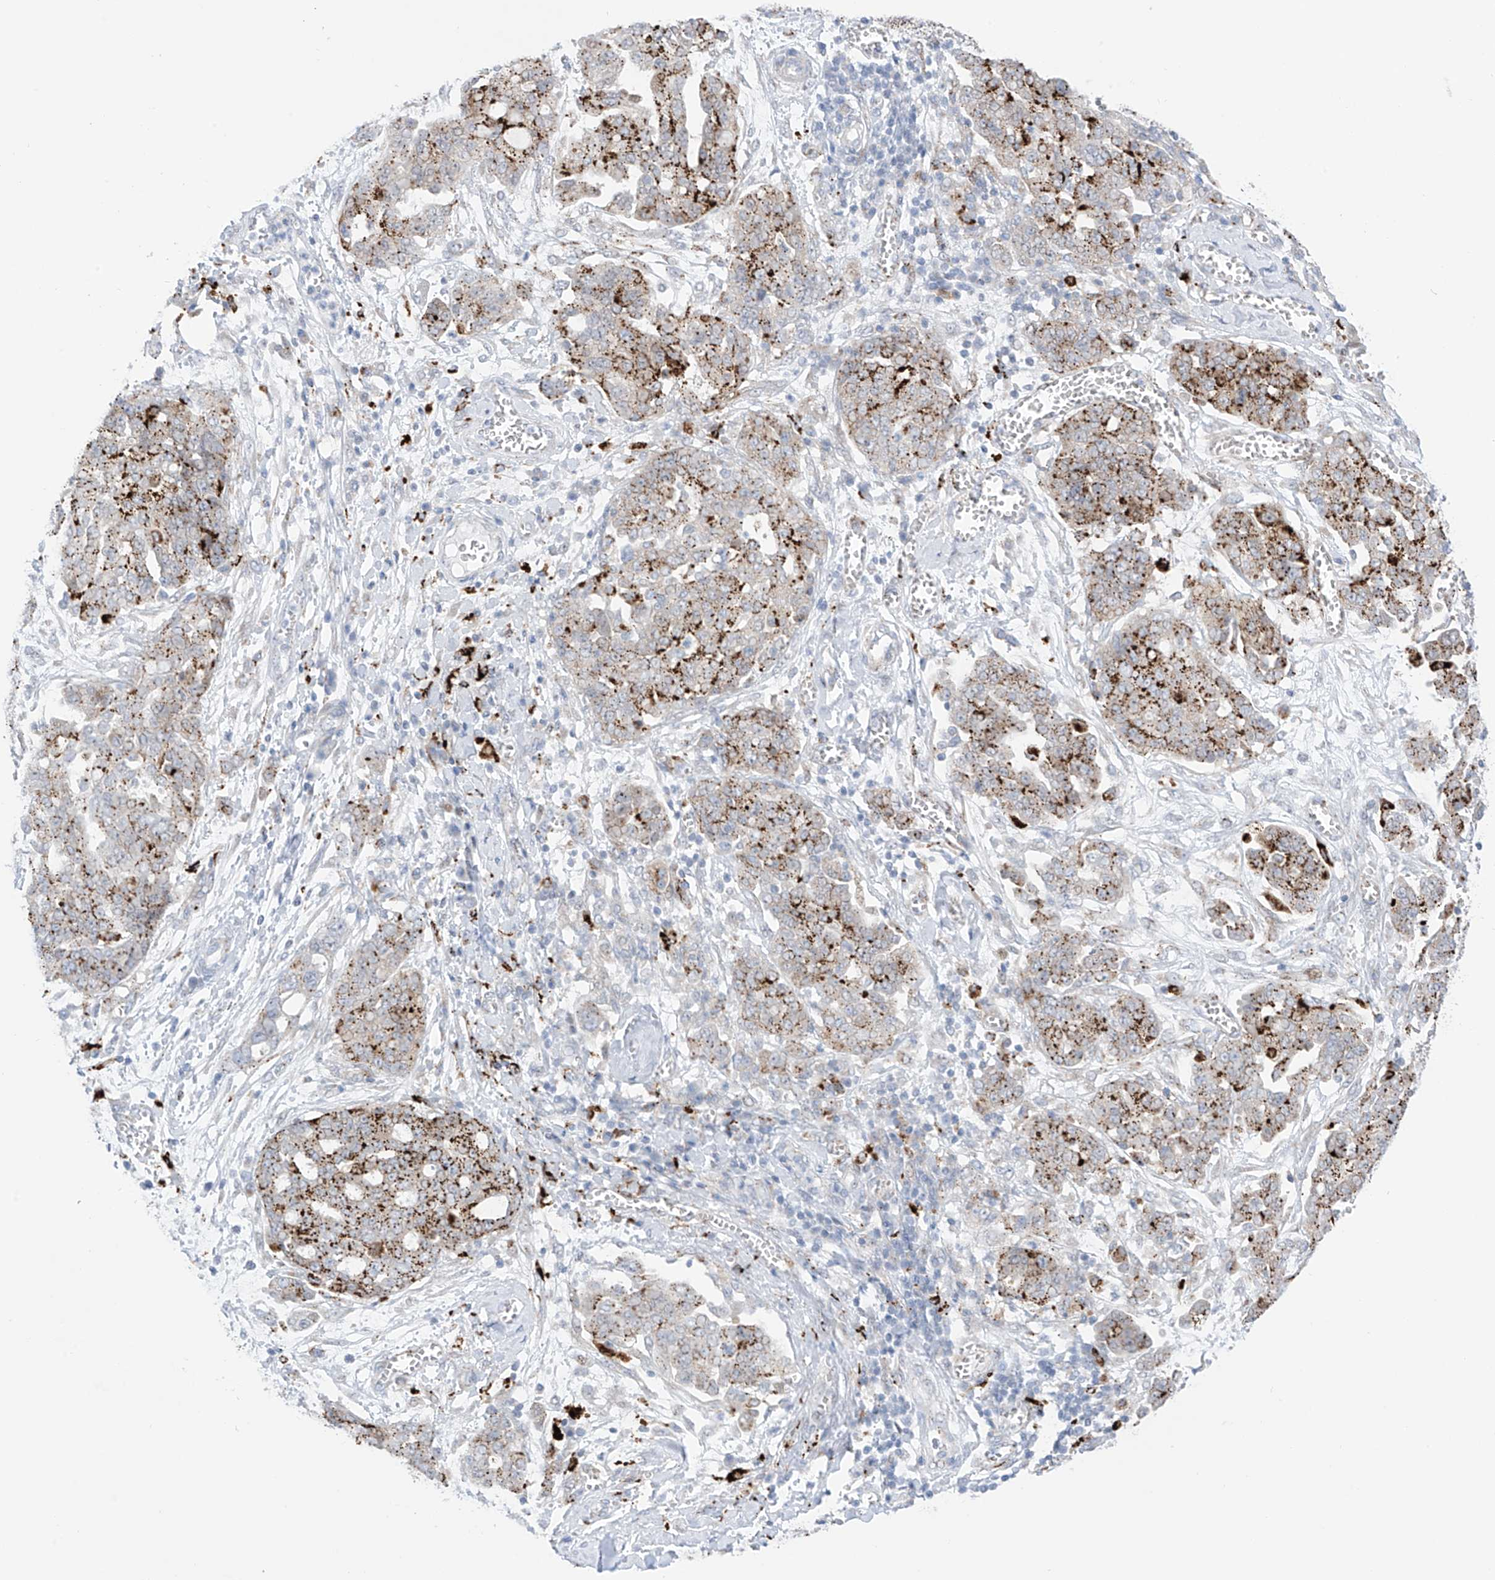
{"staining": {"intensity": "moderate", "quantity": ">75%", "location": "cytoplasmic/membranous"}, "tissue": "ovarian cancer", "cell_type": "Tumor cells", "image_type": "cancer", "snomed": [{"axis": "morphology", "description": "Cystadenocarcinoma, serous, NOS"}, {"axis": "topography", "description": "Soft tissue"}, {"axis": "topography", "description": "Ovary"}], "caption": "DAB immunohistochemical staining of human ovarian serous cystadenocarcinoma exhibits moderate cytoplasmic/membranous protein positivity in about >75% of tumor cells.", "gene": "PSPH", "patient": {"sex": "female", "age": 57}}